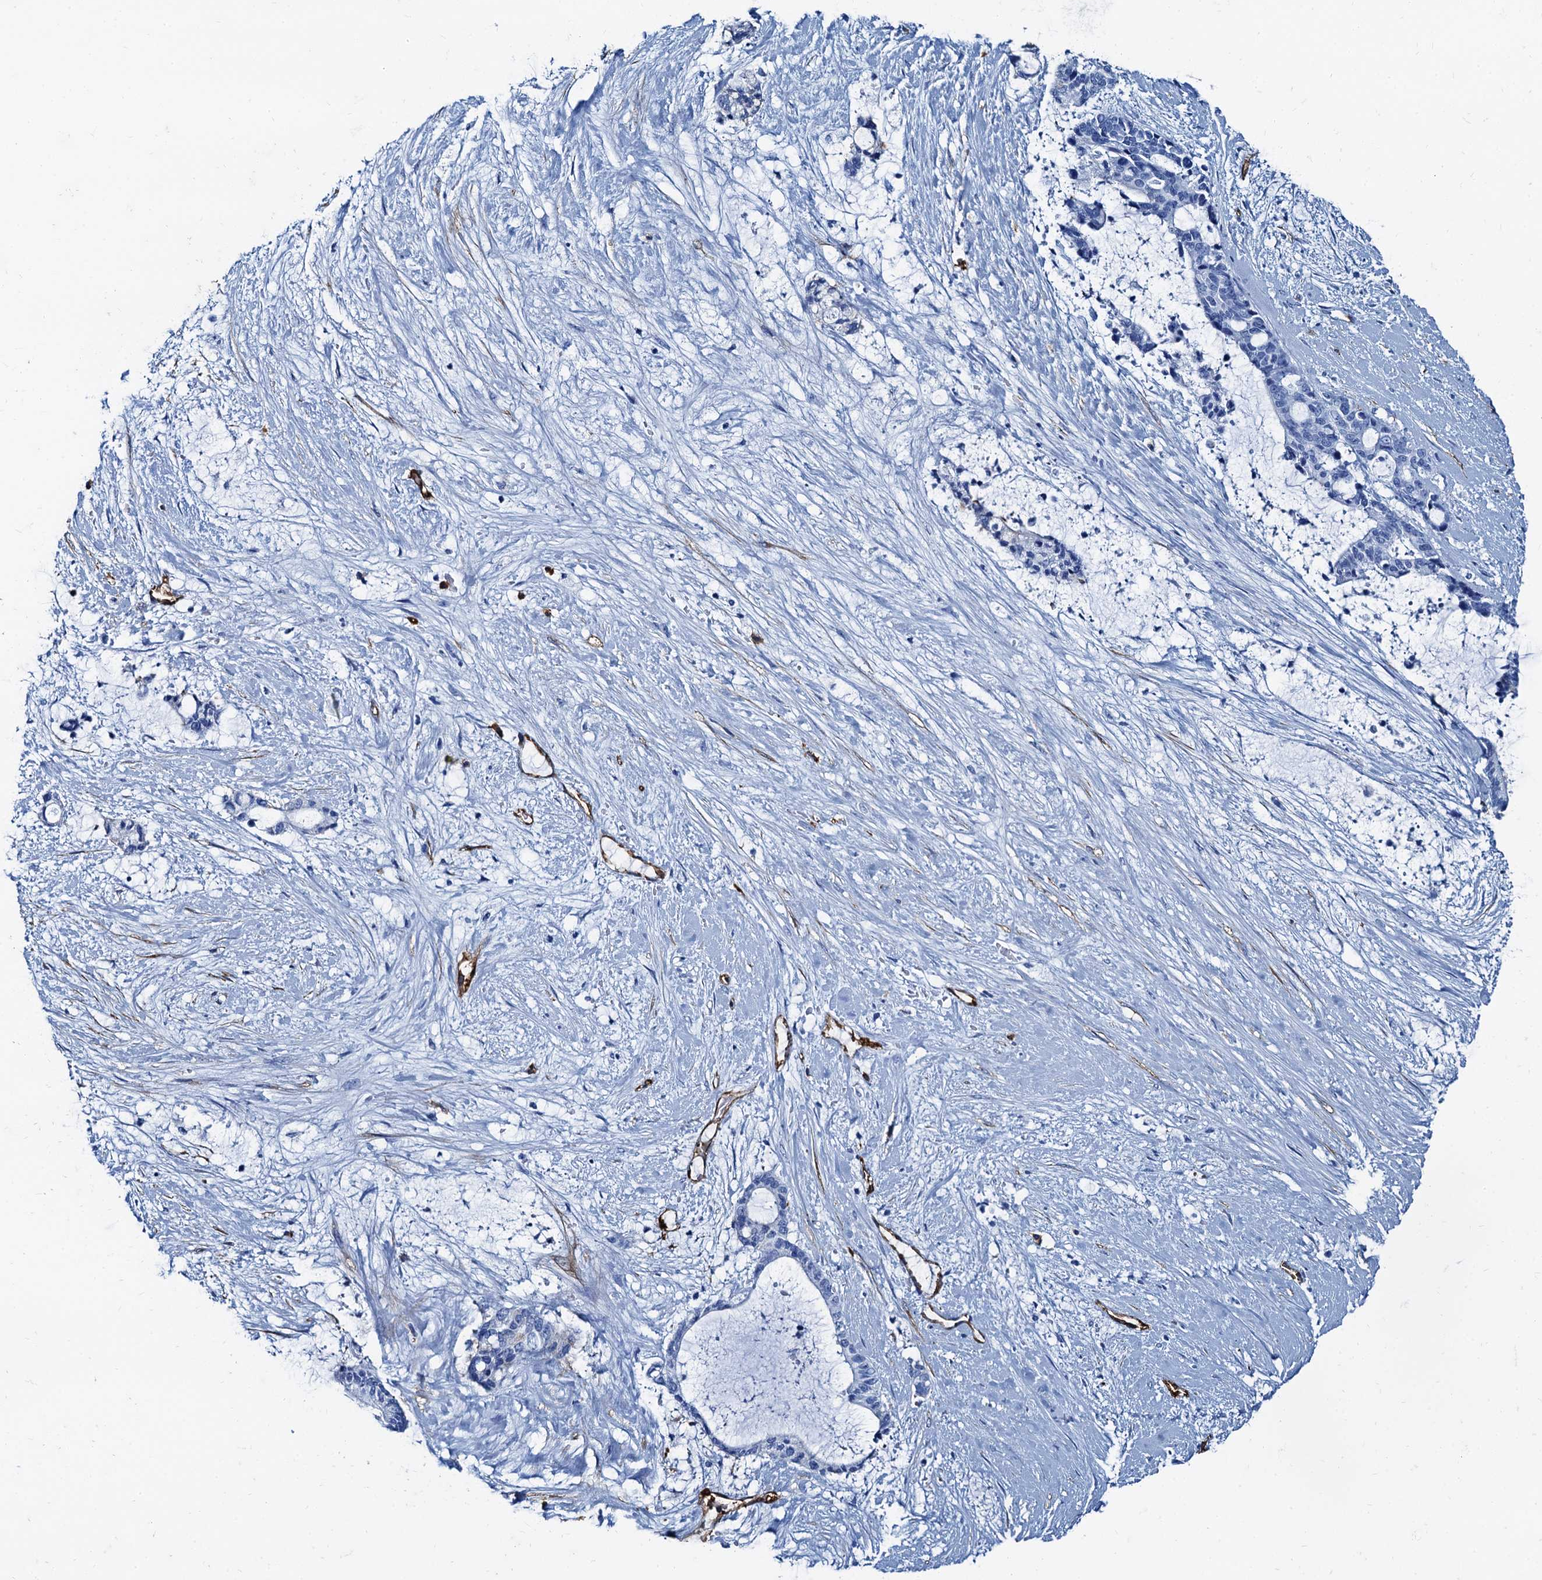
{"staining": {"intensity": "negative", "quantity": "none", "location": "none"}, "tissue": "liver cancer", "cell_type": "Tumor cells", "image_type": "cancer", "snomed": [{"axis": "morphology", "description": "Normal tissue, NOS"}, {"axis": "morphology", "description": "Cholangiocarcinoma"}, {"axis": "topography", "description": "Liver"}, {"axis": "topography", "description": "Peripheral nerve tissue"}], "caption": "Immunohistochemical staining of cholangiocarcinoma (liver) exhibits no significant expression in tumor cells. Nuclei are stained in blue.", "gene": "CAVIN2", "patient": {"sex": "female", "age": 73}}